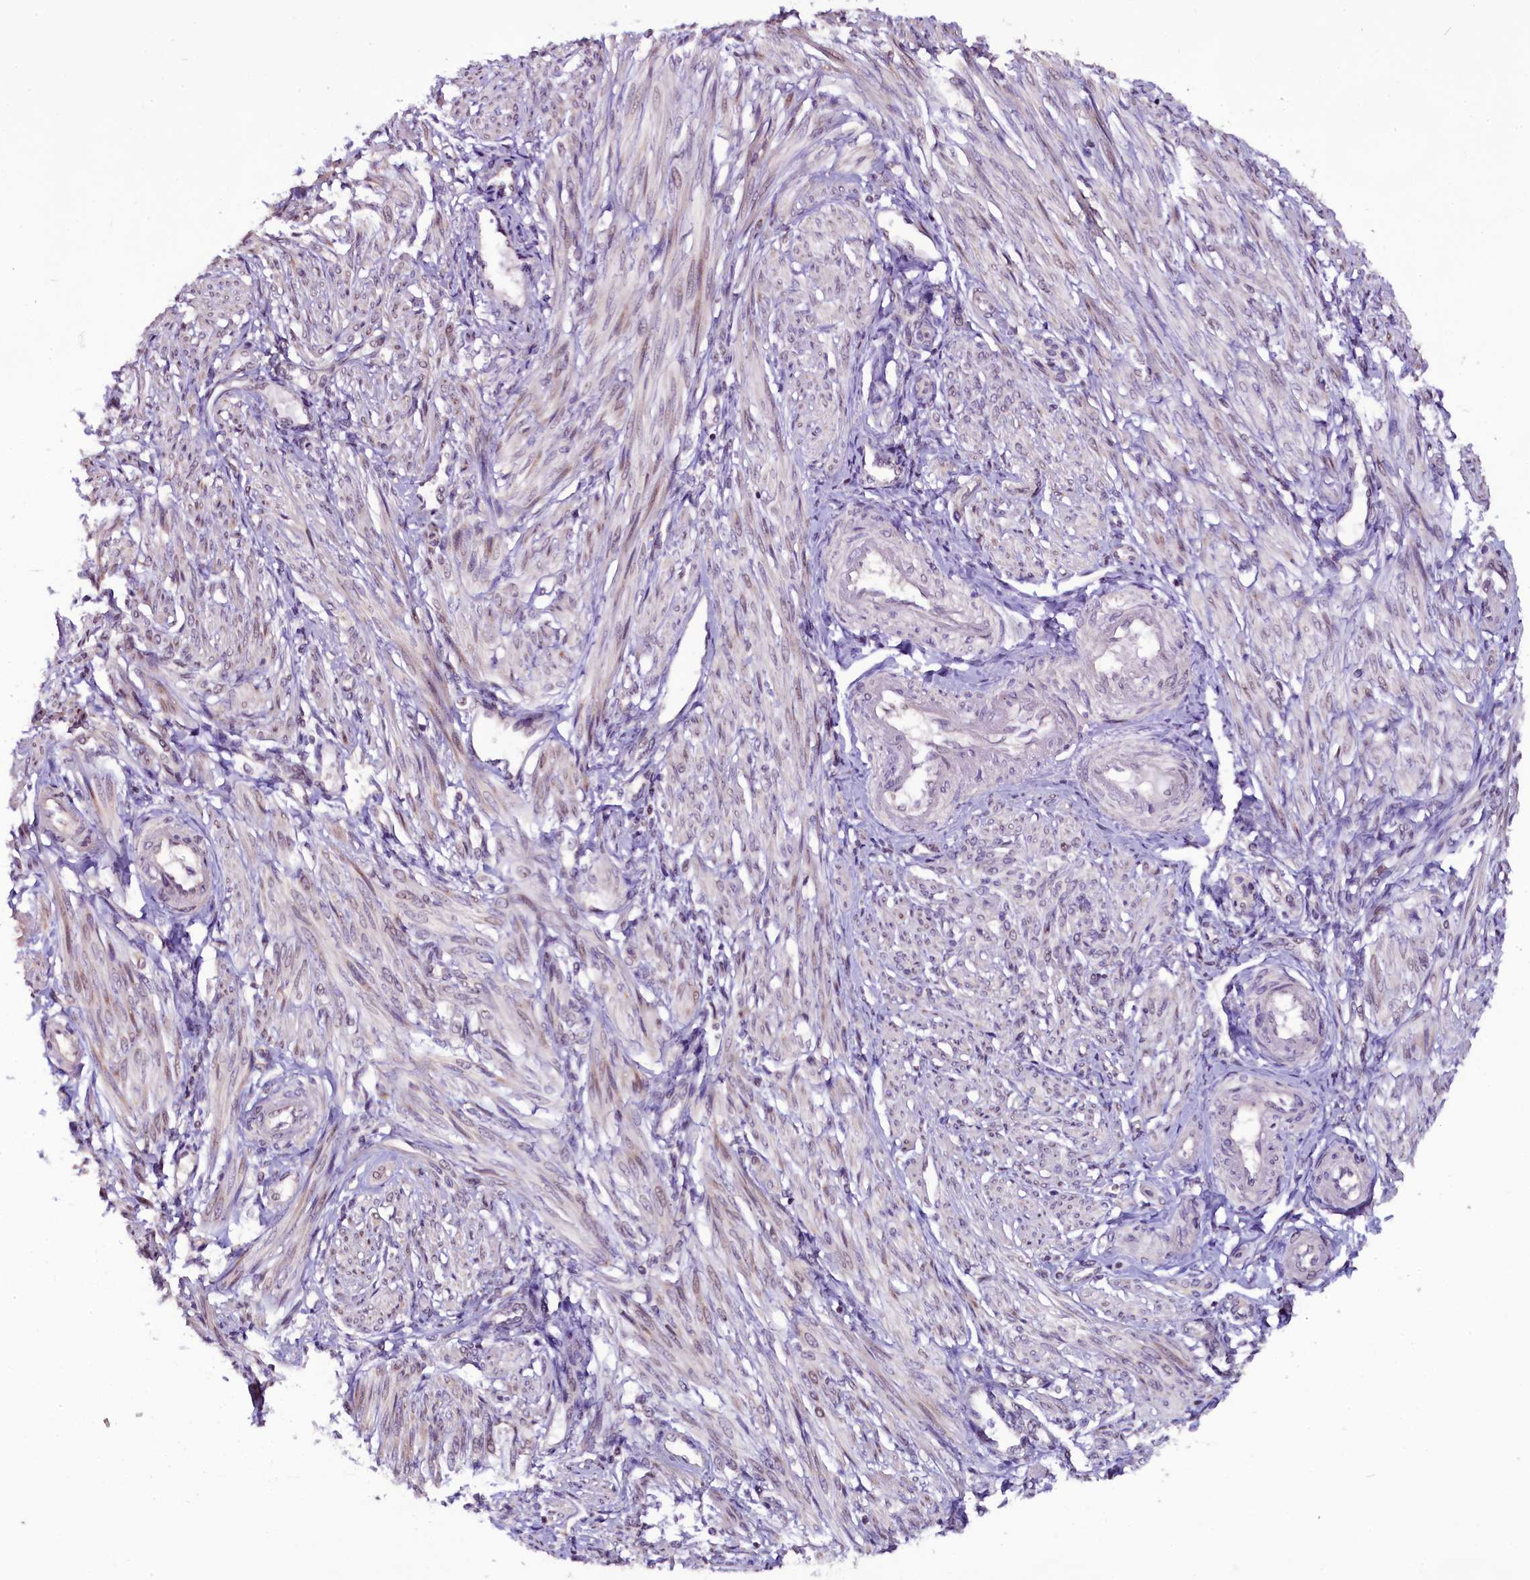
{"staining": {"intensity": "weak", "quantity": "25%-75%", "location": "nuclear"}, "tissue": "smooth muscle", "cell_type": "Smooth muscle cells", "image_type": "normal", "snomed": [{"axis": "morphology", "description": "Normal tissue, NOS"}, {"axis": "topography", "description": "Smooth muscle"}], "caption": "Immunohistochemical staining of normal human smooth muscle exhibits low levels of weak nuclear positivity in approximately 25%-75% of smooth muscle cells. The protein is shown in brown color, while the nuclei are stained blue.", "gene": "RPUSD2", "patient": {"sex": "female", "age": 39}}